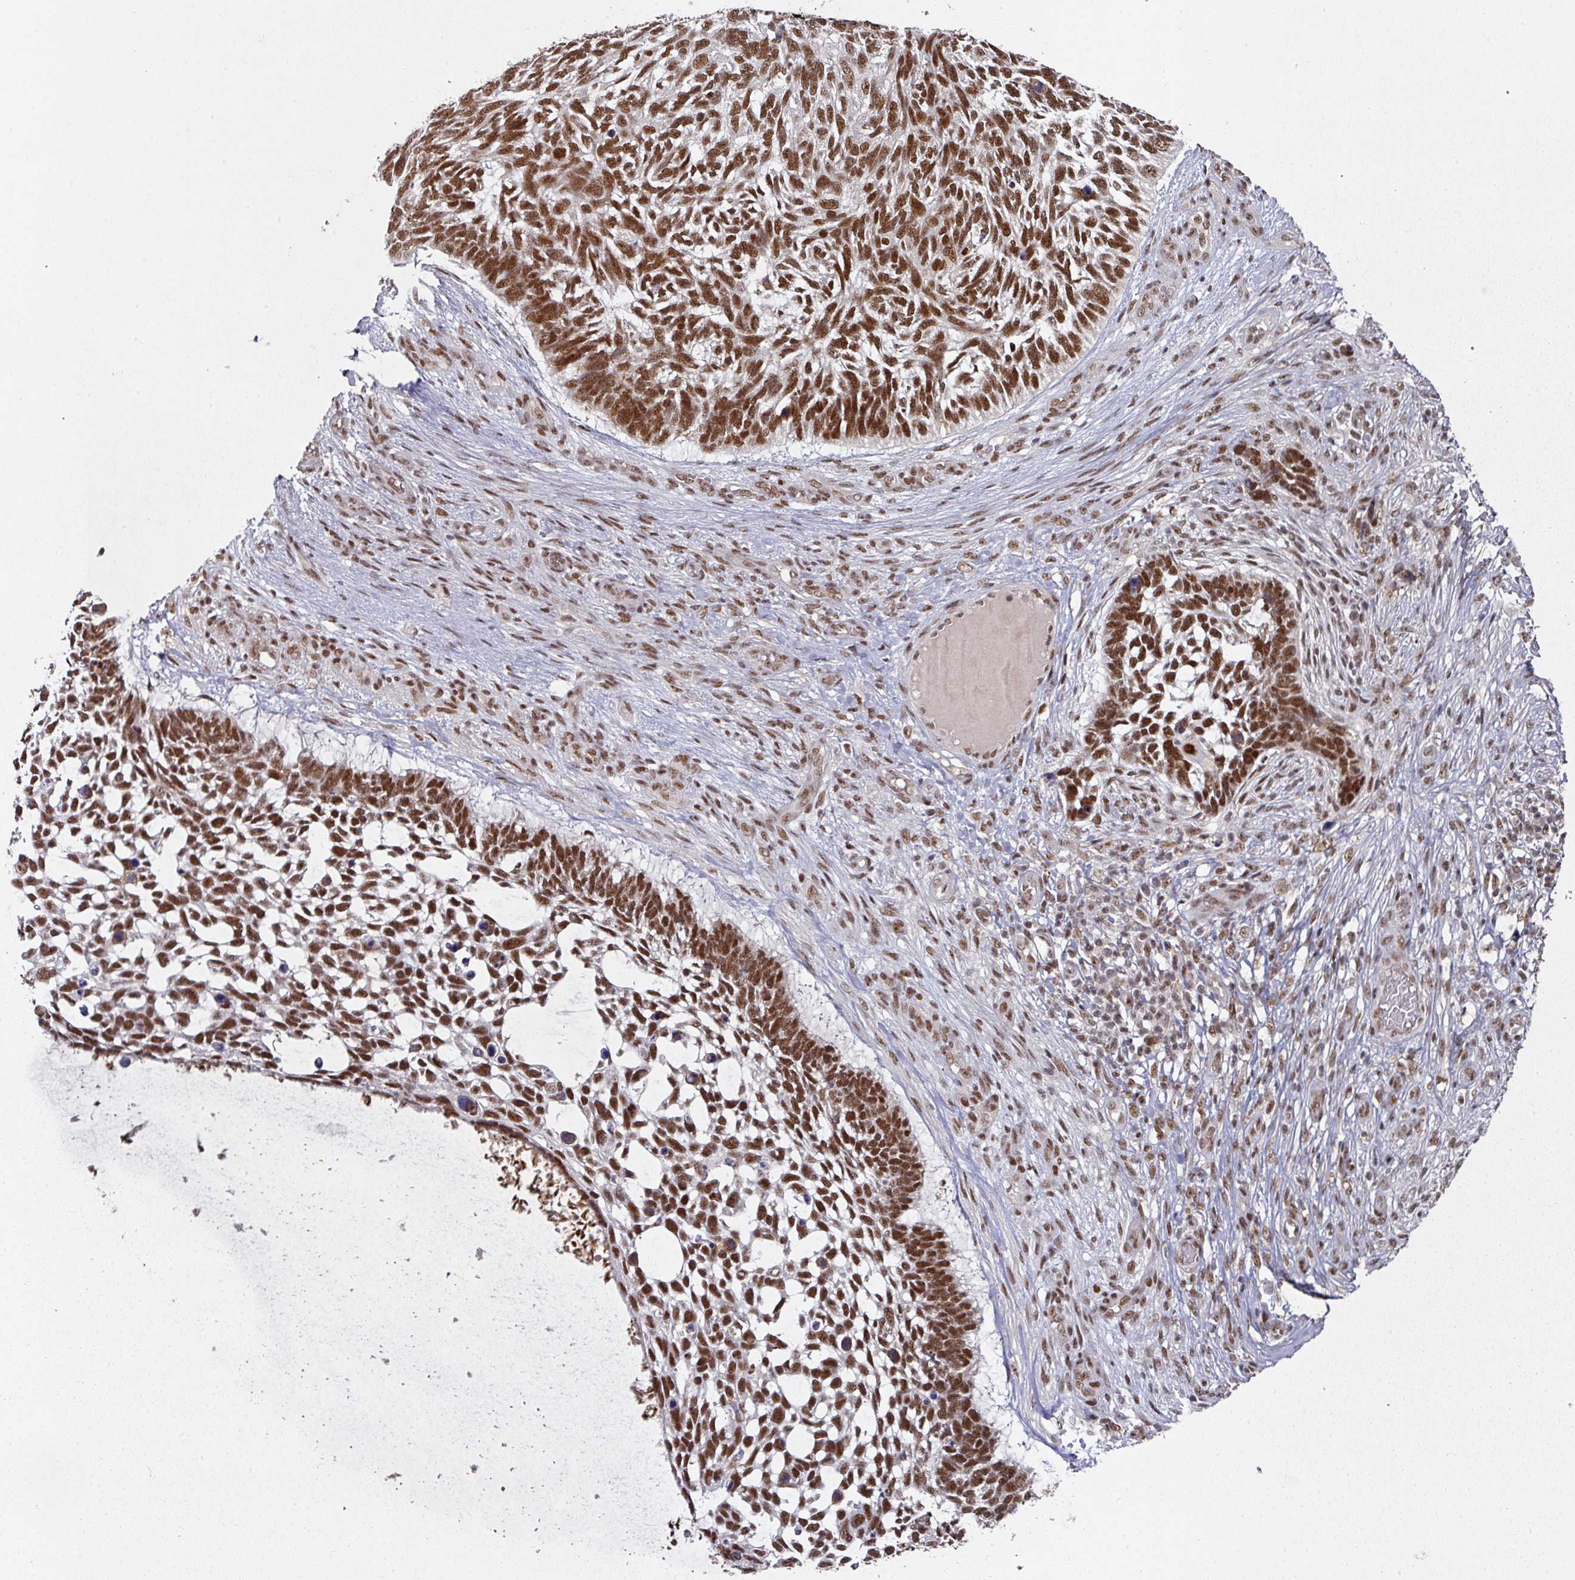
{"staining": {"intensity": "strong", "quantity": ">75%", "location": "nuclear"}, "tissue": "skin cancer", "cell_type": "Tumor cells", "image_type": "cancer", "snomed": [{"axis": "morphology", "description": "Basal cell carcinoma"}, {"axis": "topography", "description": "Skin"}], "caption": "A high-resolution photomicrograph shows immunohistochemistry staining of skin cancer, which demonstrates strong nuclear positivity in approximately >75% of tumor cells.", "gene": "MEPCE", "patient": {"sex": "male", "age": 88}}